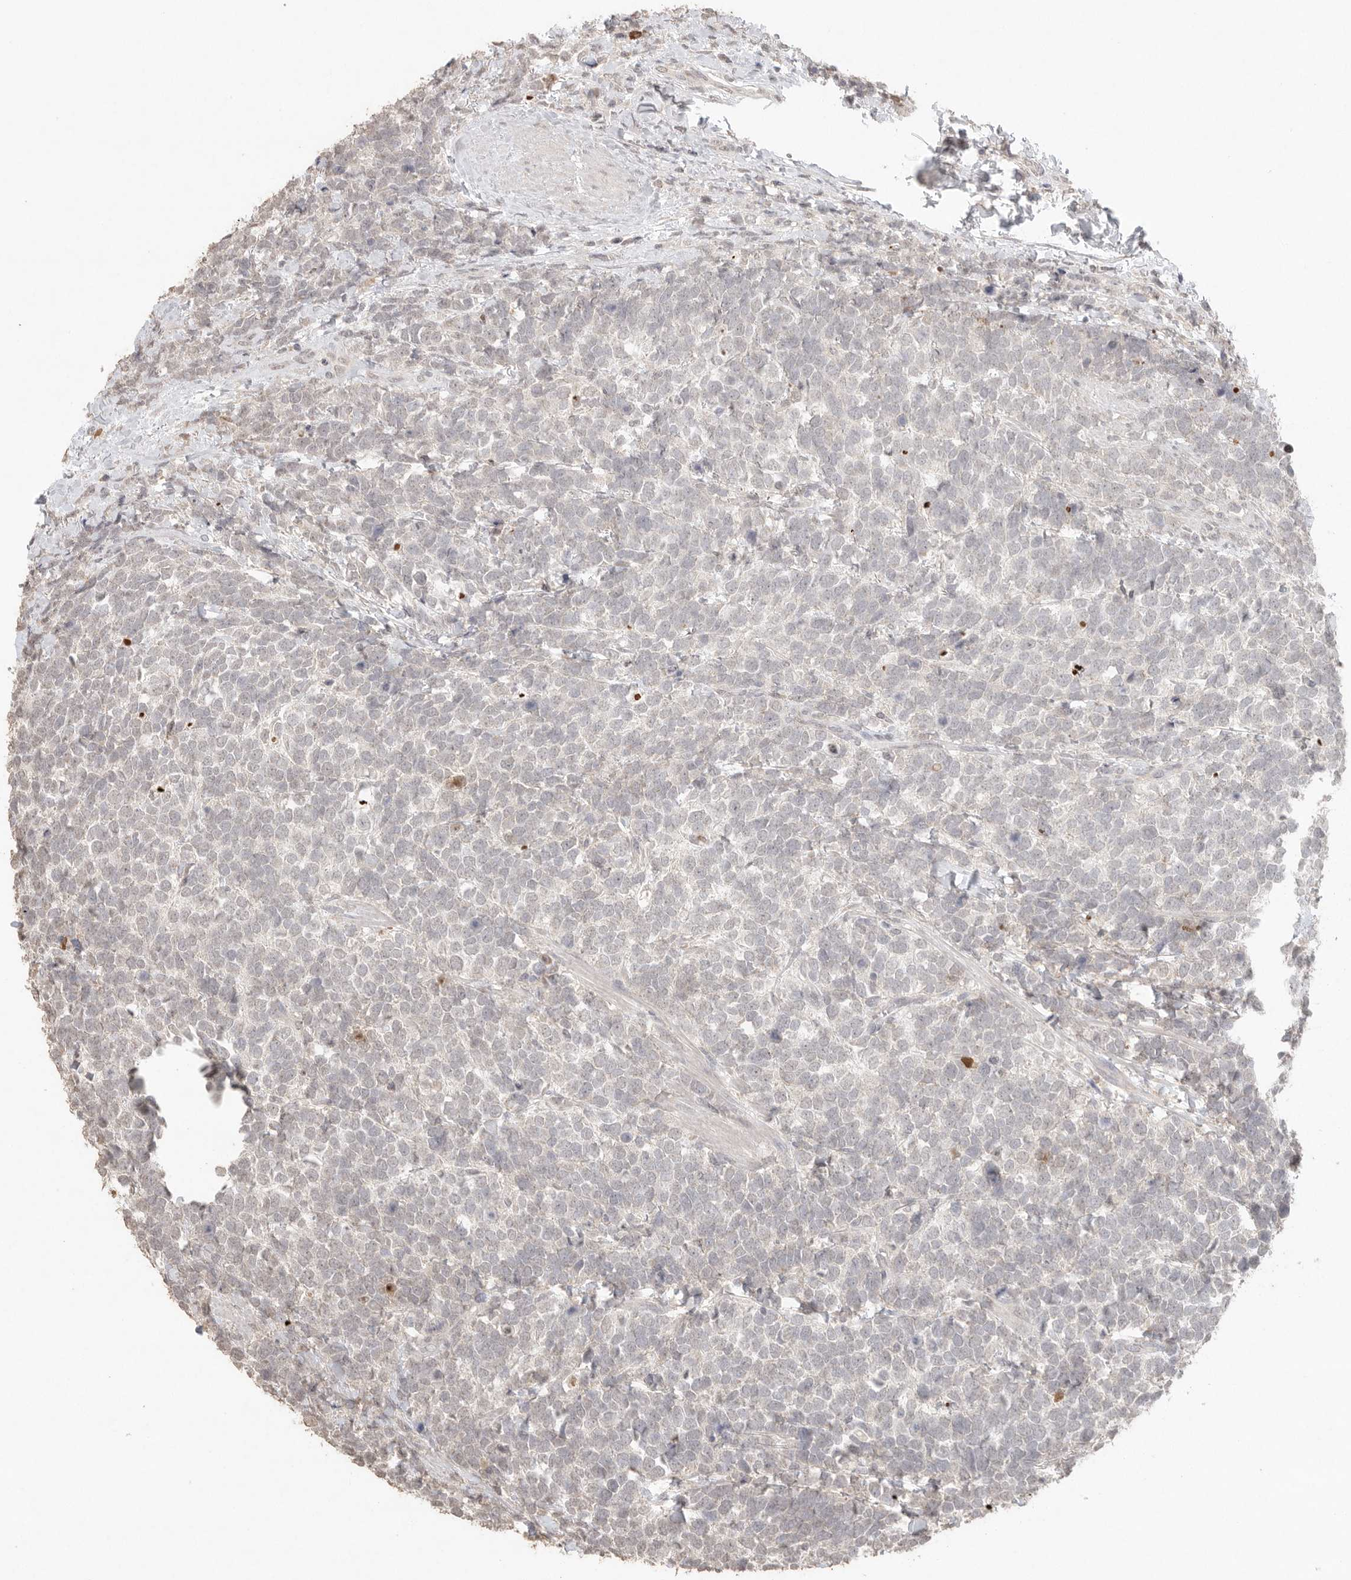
{"staining": {"intensity": "negative", "quantity": "none", "location": "none"}, "tissue": "urothelial cancer", "cell_type": "Tumor cells", "image_type": "cancer", "snomed": [{"axis": "morphology", "description": "Urothelial carcinoma, High grade"}, {"axis": "topography", "description": "Urinary bladder"}], "caption": "DAB (3,3'-diaminobenzidine) immunohistochemical staining of human urothelial cancer exhibits no significant positivity in tumor cells.", "gene": "KLK5", "patient": {"sex": "female", "age": 82}}